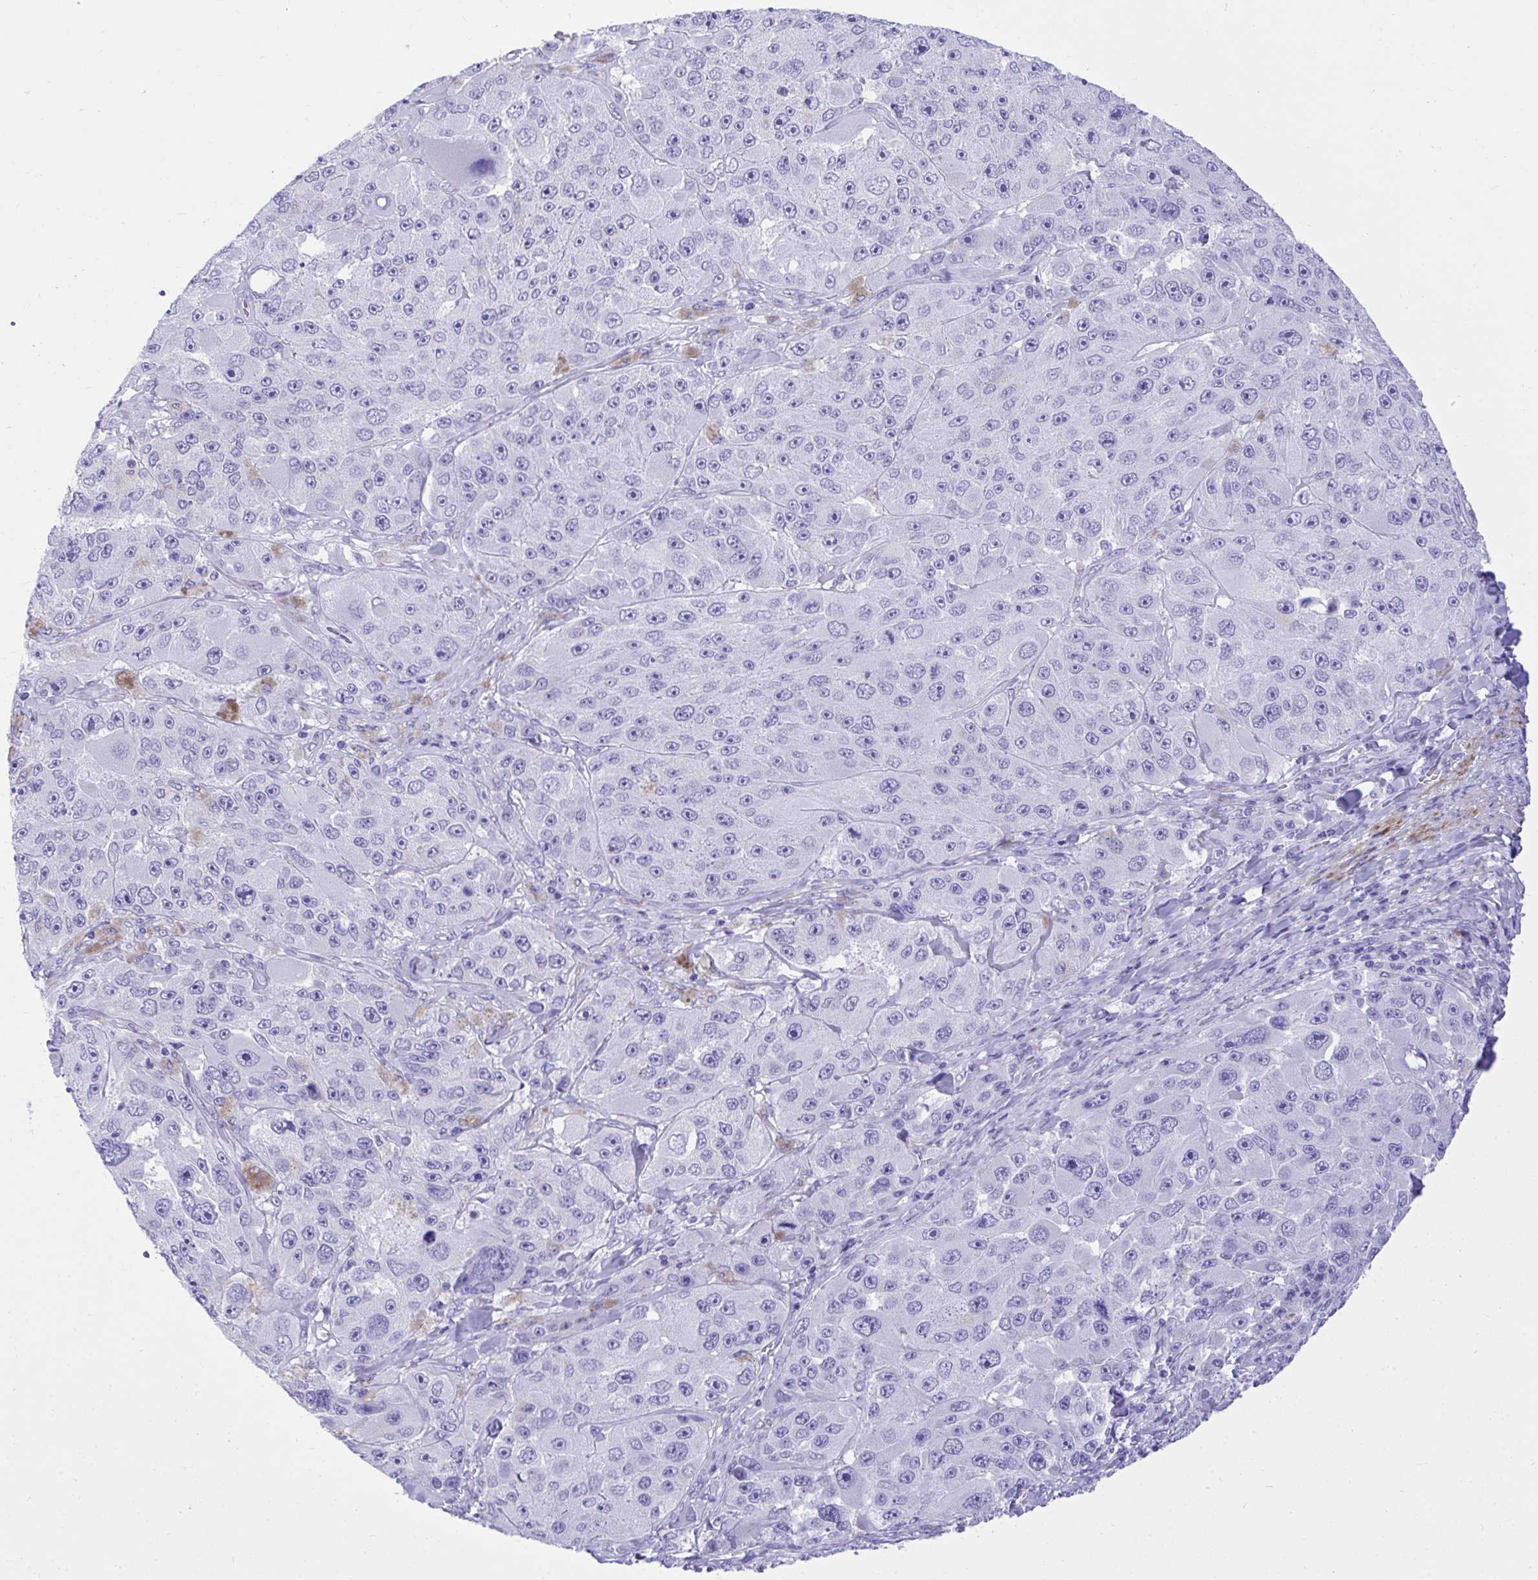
{"staining": {"intensity": "negative", "quantity": "none", "location": "none"}, "tissue": "melanoma", "cell_type": "Tumor cells", "image_type": "cancer", "snomed": [{"axis": "morphology", "description": "Malignant melanoma, Metastatic site"}, {"axis": "topography", "description": "Lymph node"}], "caption": "The immunohistochemistry image has no significant staining in tumor cells of malignant melanoma (metastatic site) tissue.", "gene": "KCNN4", "patient": {"sex": "male", "age": 62}}